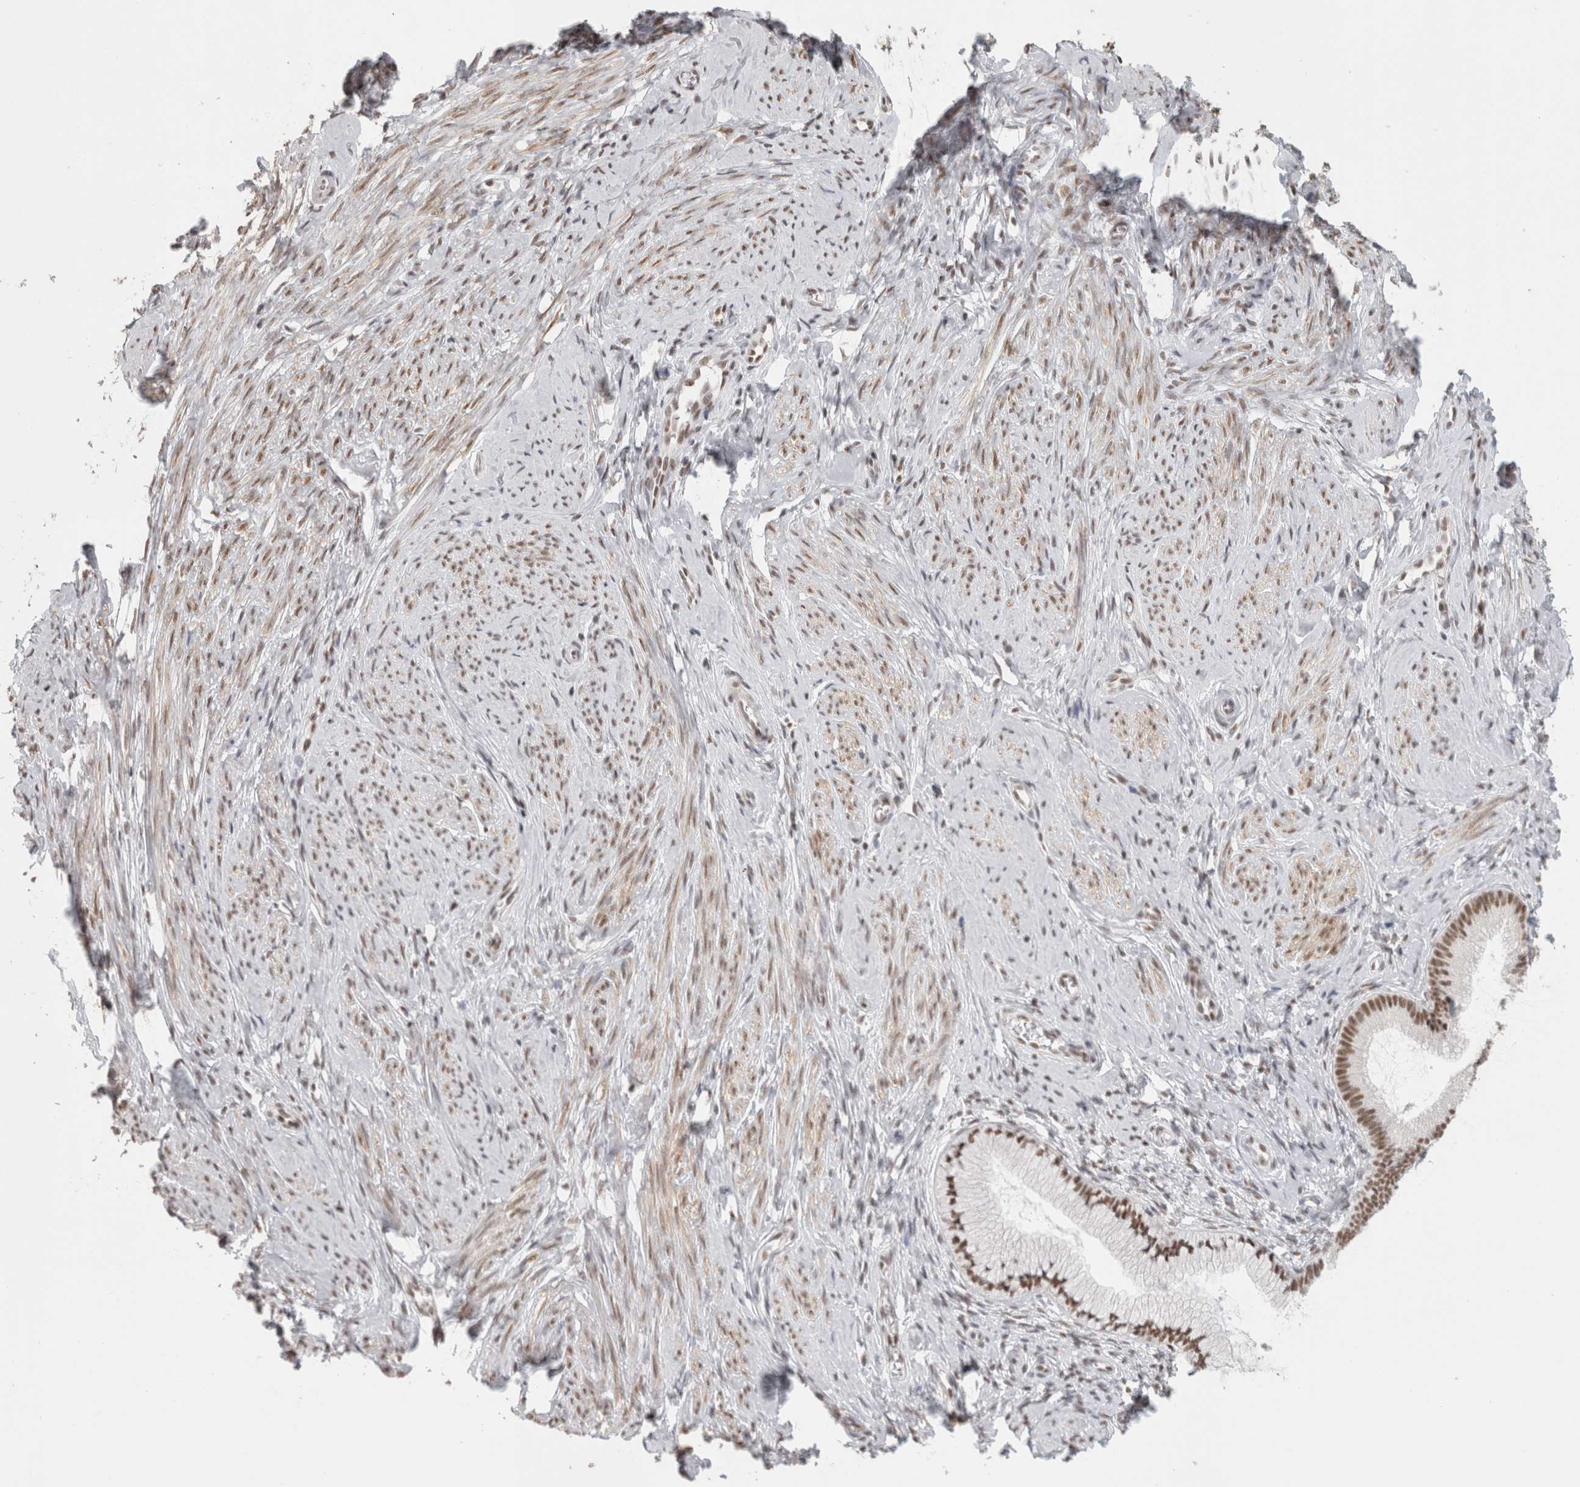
{"staining": {"intensity": "strong", "quantity": ">75%", "location": "nuclear"}, "tissue": "cervix", "cell_type": "Glandular cells", "image_type": "normal", "snomed": [{"axis": "morphology", "description": "Normal tissue, NOS"}, {"axis": "topography", "description": "Cervix"}], "caption": "High-power microscopy captured an immunohistochemistry image of benign cervix, revealing strong nuclear positivity in approximately >75% of glandular cells.", "gene": "ZNF830", "patient": {"sex": "female", "age": 36}}